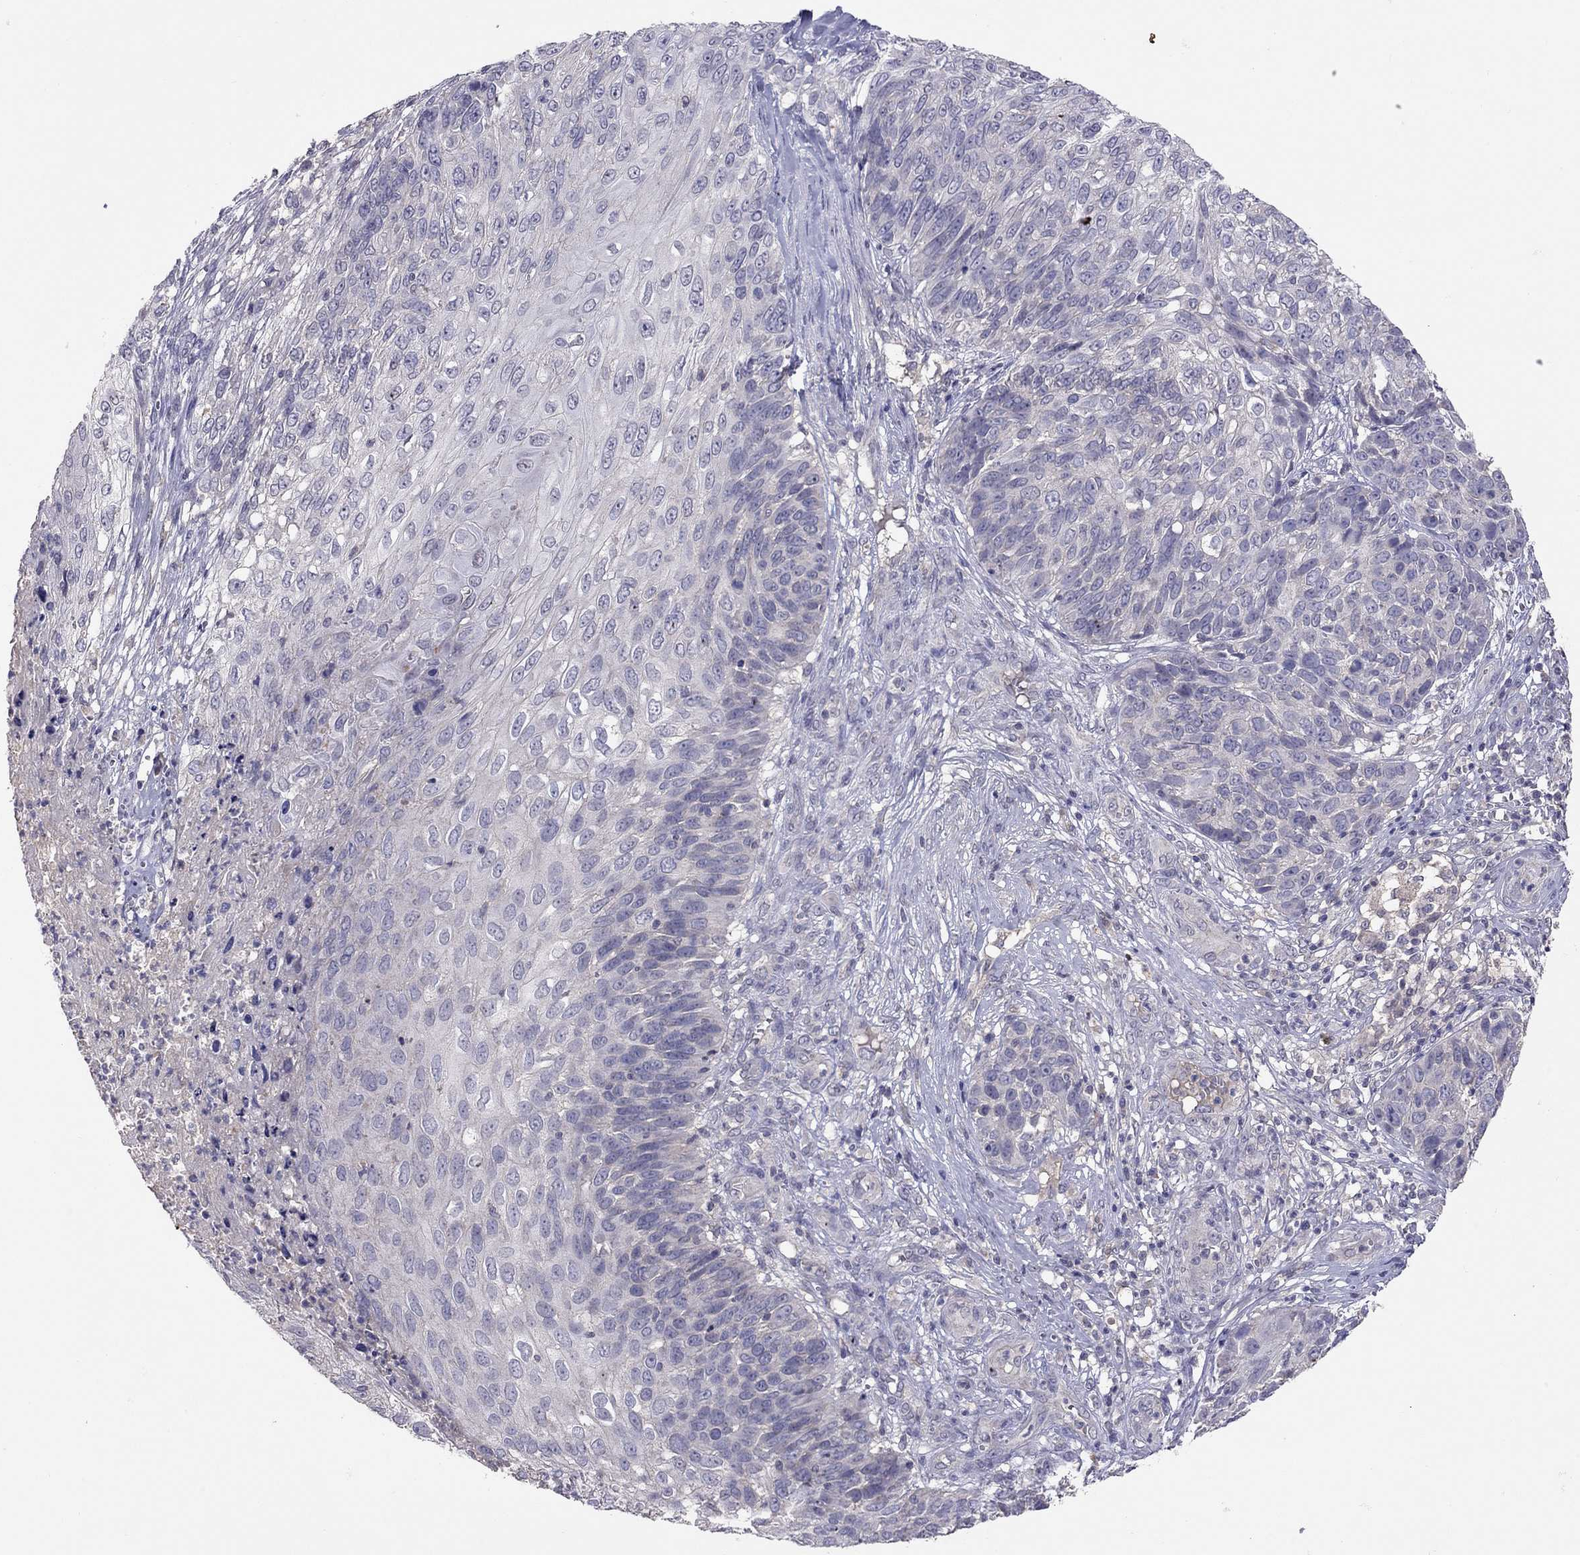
{"staining": {"intensity": "negative", "quantity": "none", "location": "none"}, "tissue": "skin cancer", "cell_type": "Tumor cells", "image_type": "cancer", "snomed": [{"axis": "morphology", "description": "Squamous cell carcinoma, NOS"}, {"axis": "topography", "description": "Skin"}], "caption": "Immunohistochemistry of human skin cancer shows no staining in tumor cells.", "gene": "RTP5", "patient": {"sex": "male", "age": 92}}